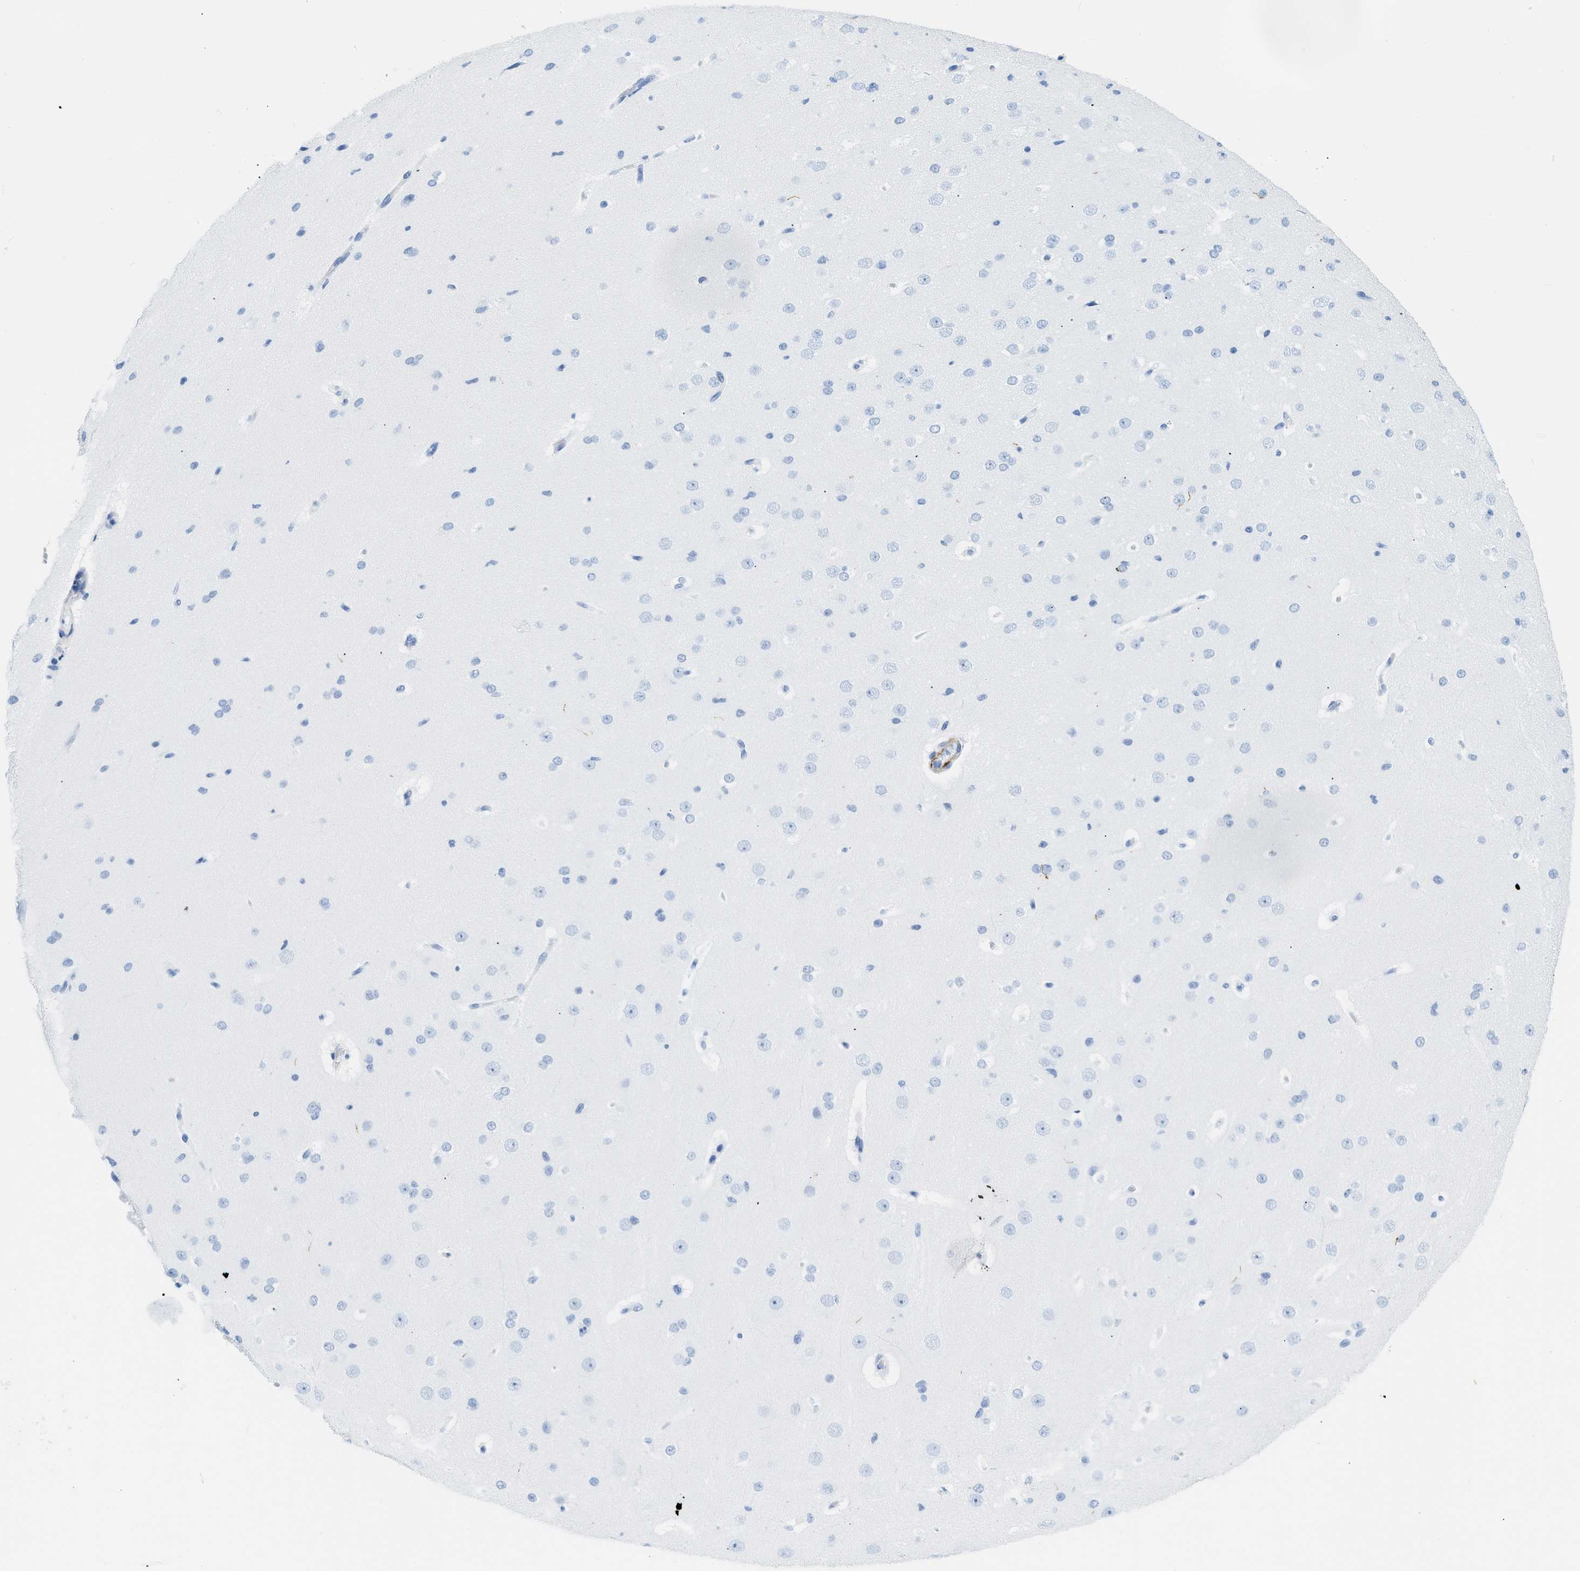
{"staining": {"intensity": "negative", "quantity": "none", "location": "none"}, "tissue": "cerebral cortex", "cell_type": "Endothelial cells", "image_type": "normal", "snomed": [{"axis": "morphology", "description": "Normal tissue, NOS"}, {"axis": "morphology", "description": "Developmental malformation"}, {"axis": "topography", "description": "Cerebral cortex"}], "caption": "This is an immunohistochemistry (IHC) photomicrograph of benign cerebral cortex. There is no expression in endothelial cells.", "gene": "DES", "patient": {"sex": "female", "age": 30}}